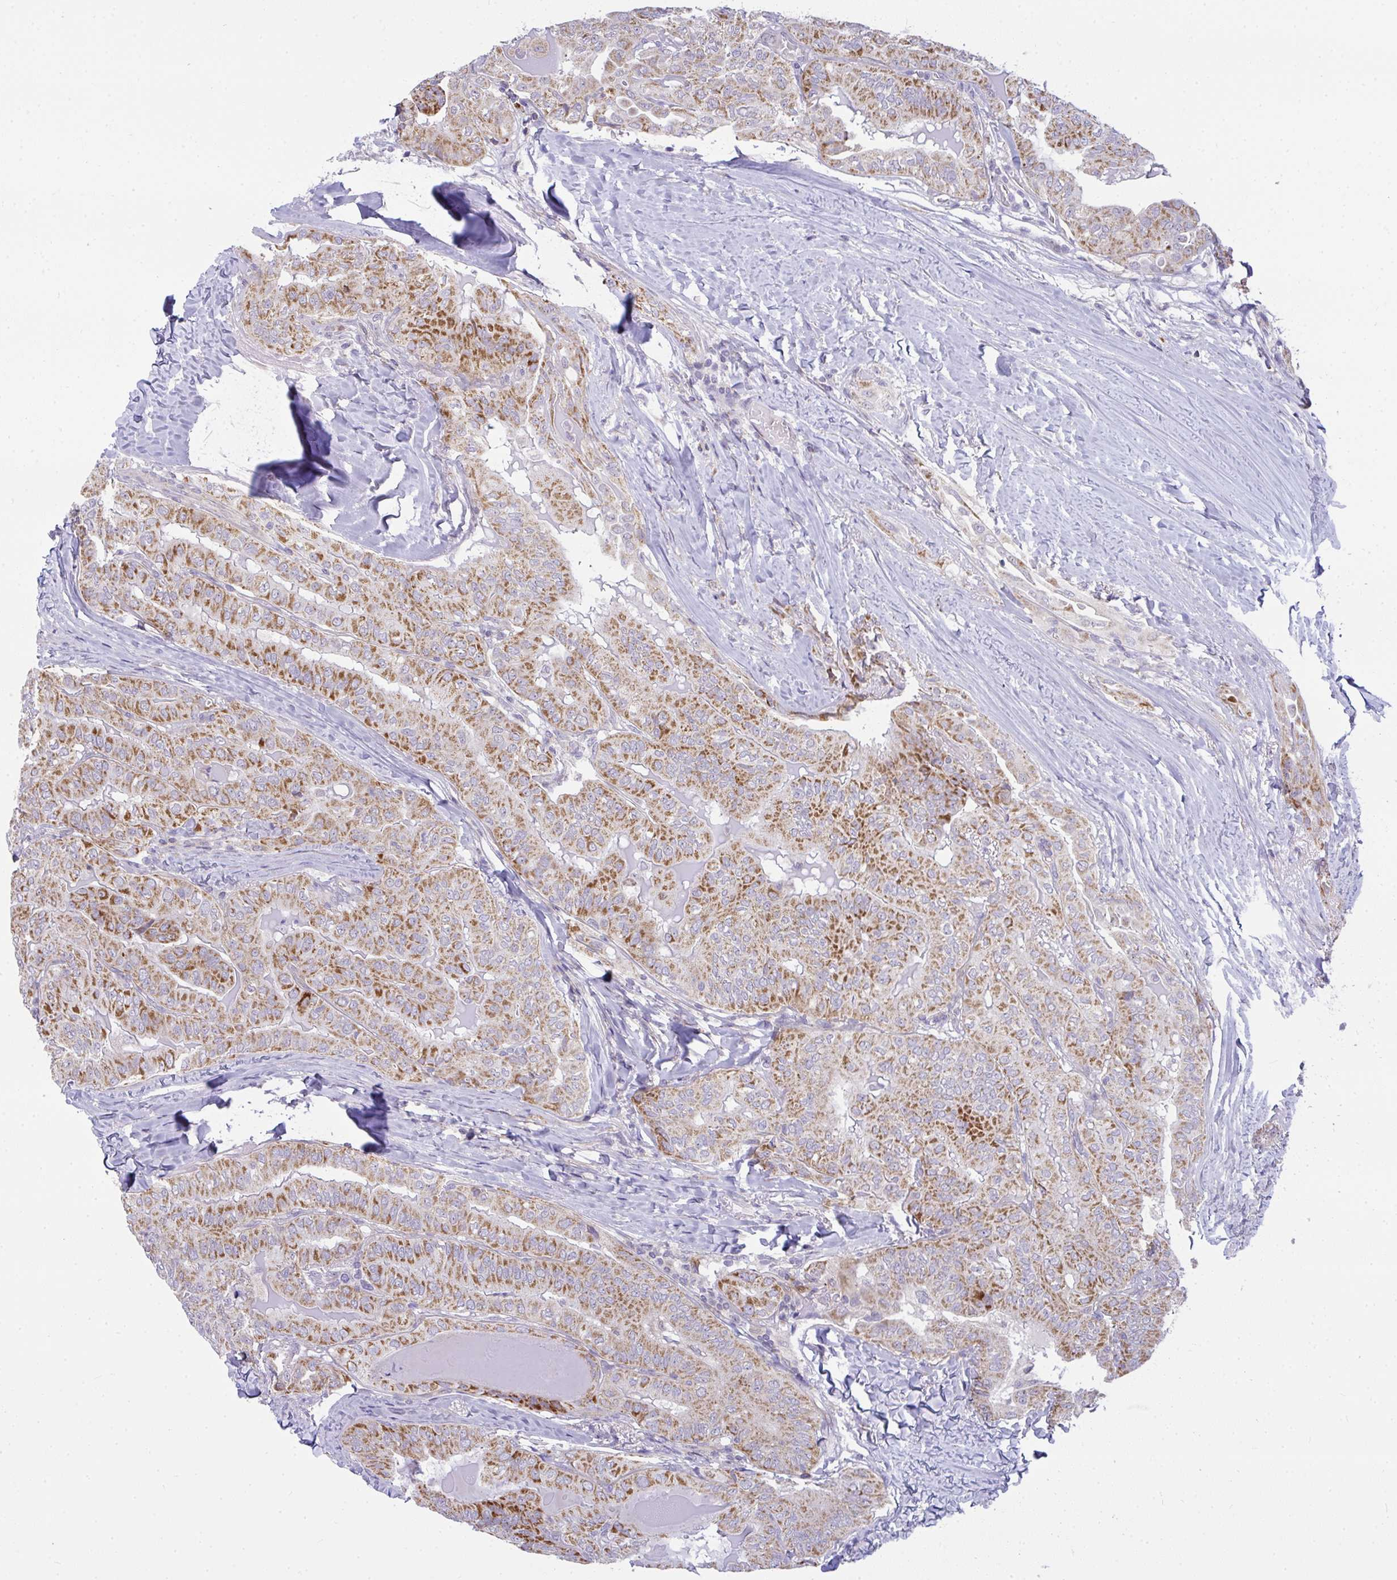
{"staining": {"intensity": "strong", "quantity": ">75%", "location": "cytoplasmic/membranous"}, "tissue": "thyroid cancer", "cell_type": "Tumor cells", "image_type": "cancer", "snomed": [{"axis": "morphology", "description": "Papillary adenocarcinoma, NOS"}, {"axis": "topography", "description": "Thyroid gland"}], "caption": "IHC (DAB (3,3'-diaminobenzidine)) staining of human thyroid cancer exhibits strong cytoplasmic/membranous protein positivity in approximately >75% of tumor cells.", "gene": "SRRM4", "patient": {"sex": "female", "age": 68}}